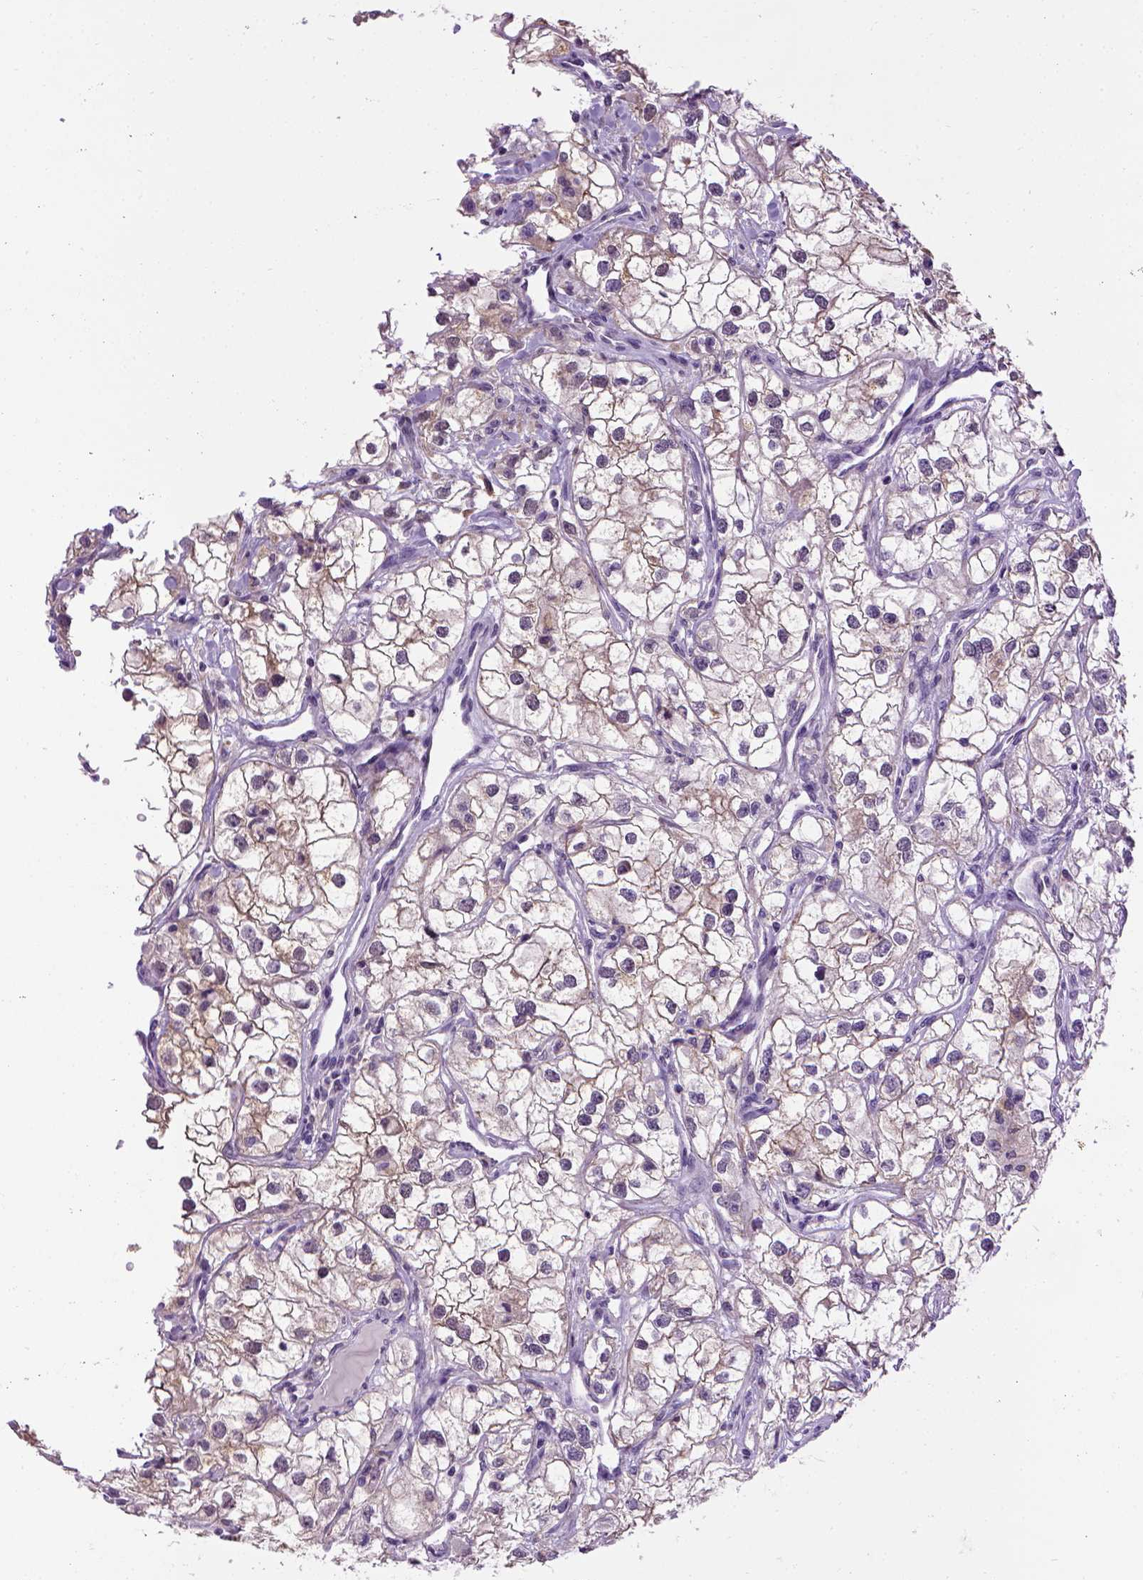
{"staining": {"intensity": "weak", "quantity": "25%-75%", "location": "cytoplasmic/membranous"}, "tissue": "renal cancer", "cell_type": "Tumor cells", "image_type": "cancer", "snomed": [{"axis": "morphology", "description": "Adenocarcinoma, NOS"}, {"axis": "topography", "description": "Kidney"}], "caption": "Immunohistochemistry (IHC) of human renal adenocarcinoma reveals low levels of weak cytoplasmic/membranous positivity in approximately 25%-75% of tumor cells.", "gene": "CDH1", "patient": {"sex": "male", "age": 59}}